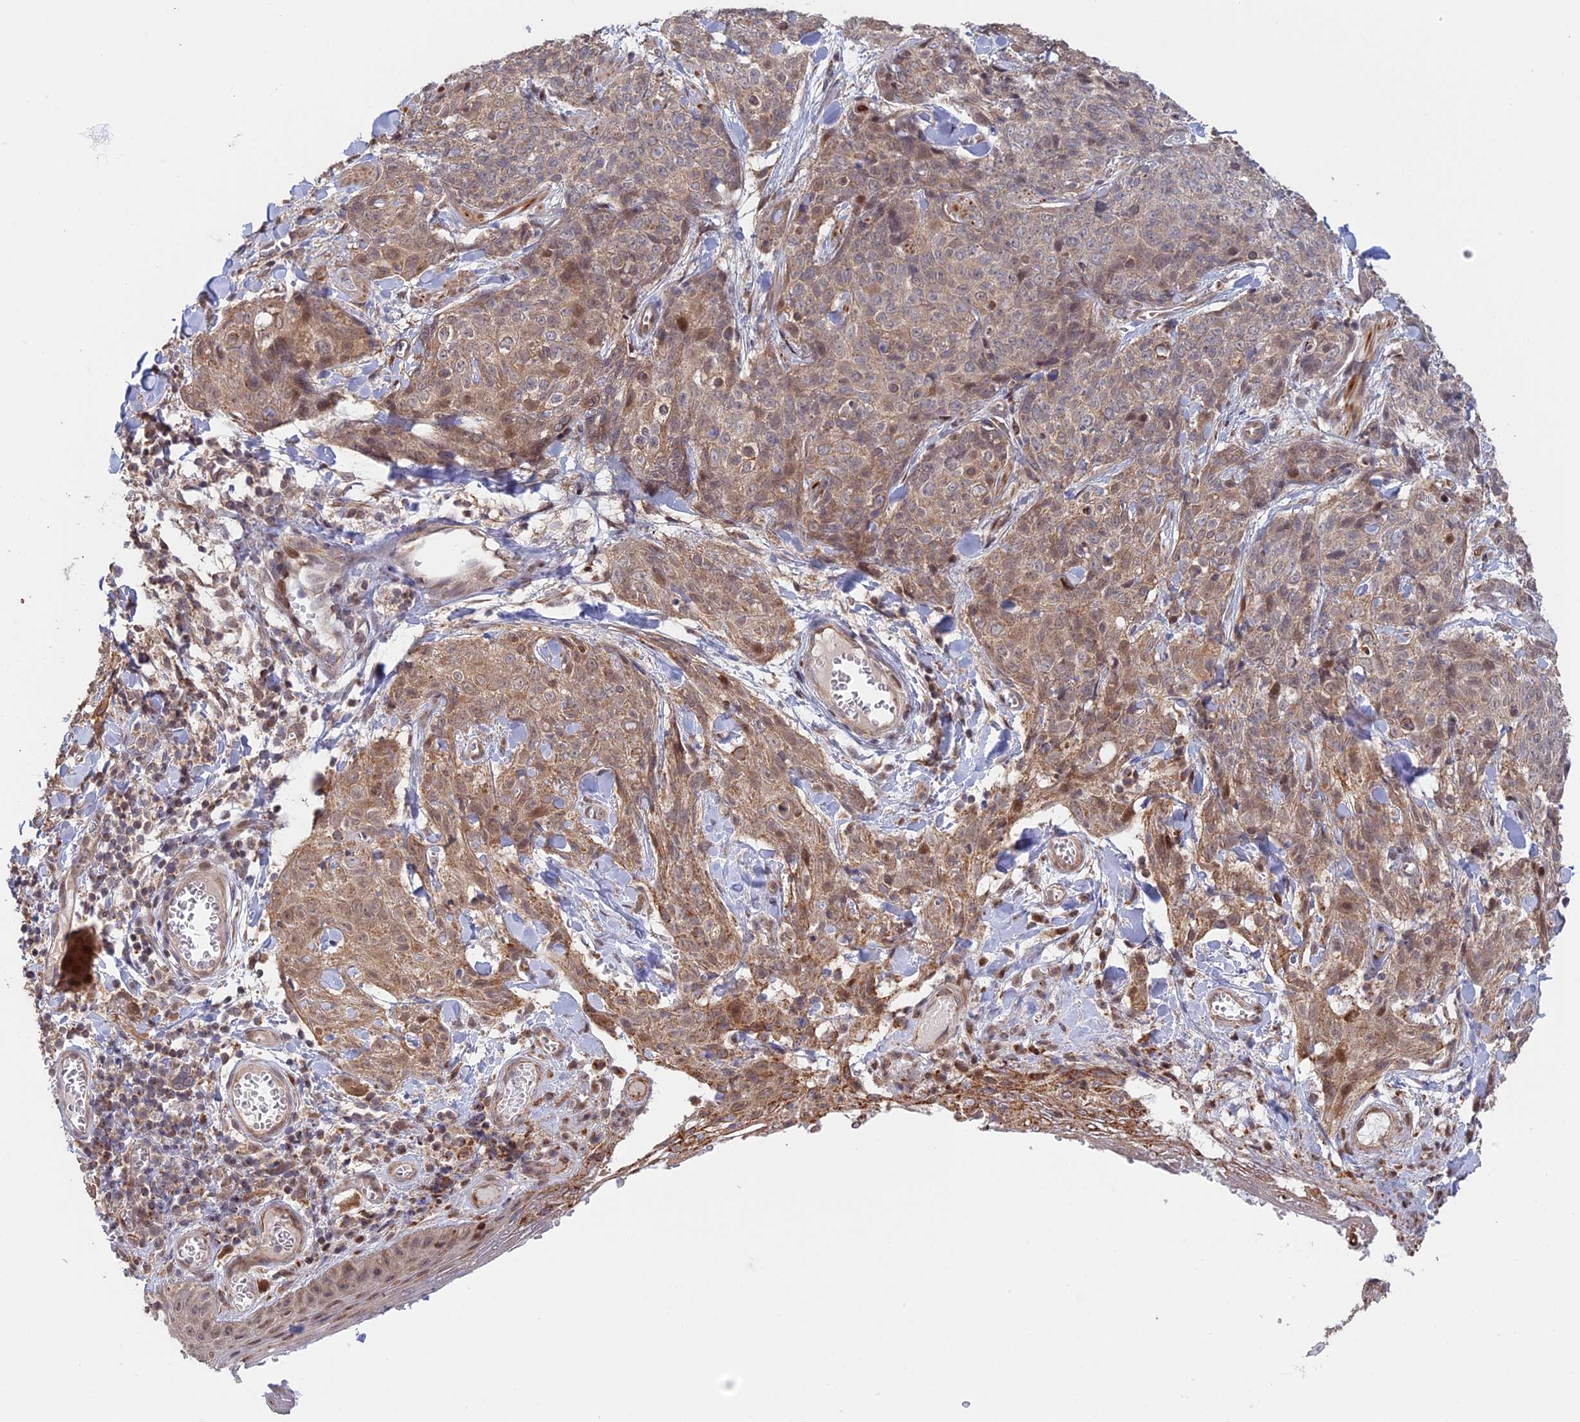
{"staining": {"intensity": "moderate", "quantity": "25%-75%", "location": "cytoplasmic/membranous,nuclear"}, "tissue": "skin cancer", "cell_type": "Tumor cells", "image_type": "cancer", "snomed": [{"axis": "morphology", "description": "Squamous cell carcinoma, NOS"}, {"axis": "topography", "description": "Skin"}, {"axis": "topography", "description": "Vulva"}], "caption": "Moderate cytoplasmic/membranous and nuclear expression for a protein is identified in approximately 25%-75% of tumor cells of skin cancer using immunohistochemistry.", "gene": "GSKIP", "patient": {"sex": "female", "age": 85}}